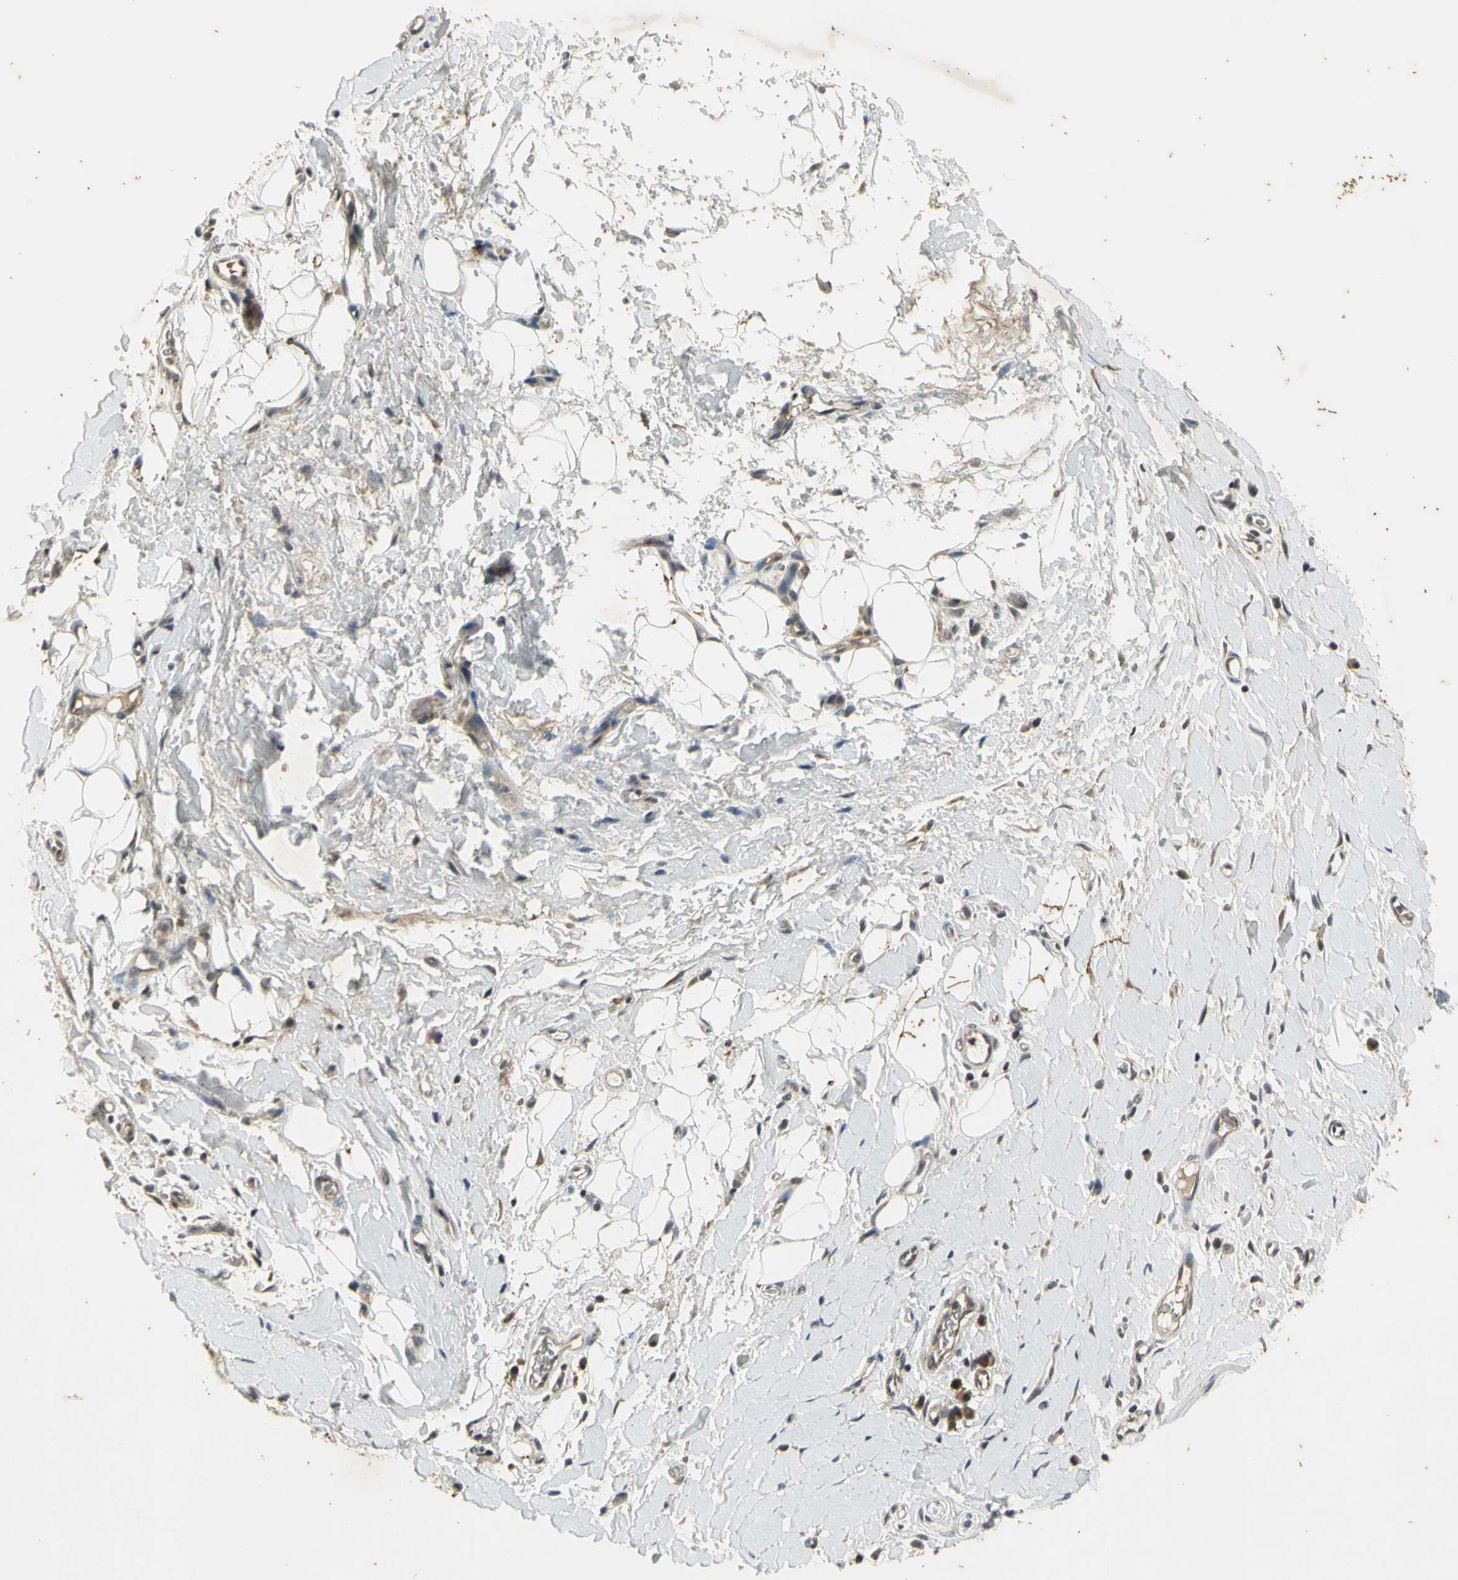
{"staining": {"intensity": "weak", "quantity": ">75%", "location": "cytoplasmic/membranous"}, "tissue": "adipose tissue", "cell_type": "Adipocytes", "image_type": "normal", "snomed": [{"axis": "morphology", "description": "Normal tissue, NOS"}, {"axis": "morphology", "description": "Adenocarcinoma, NOS"}, {"axis": "topography", "description": "Esophagus"}], "caption": "Adipose tissue stained with DAB (3,3'-diaminobenzidine) immunohistochemistry demonstrates low levels of weak cytoplasmic/membranous staining in approximately >75% of adipocytes. (Stains: DAB in brown, nuclei in blue, Microscopy: brightfield microscopy at high magnification).", "gene": "EFNB2", "patient": {"sex": "male", "age": 62}}